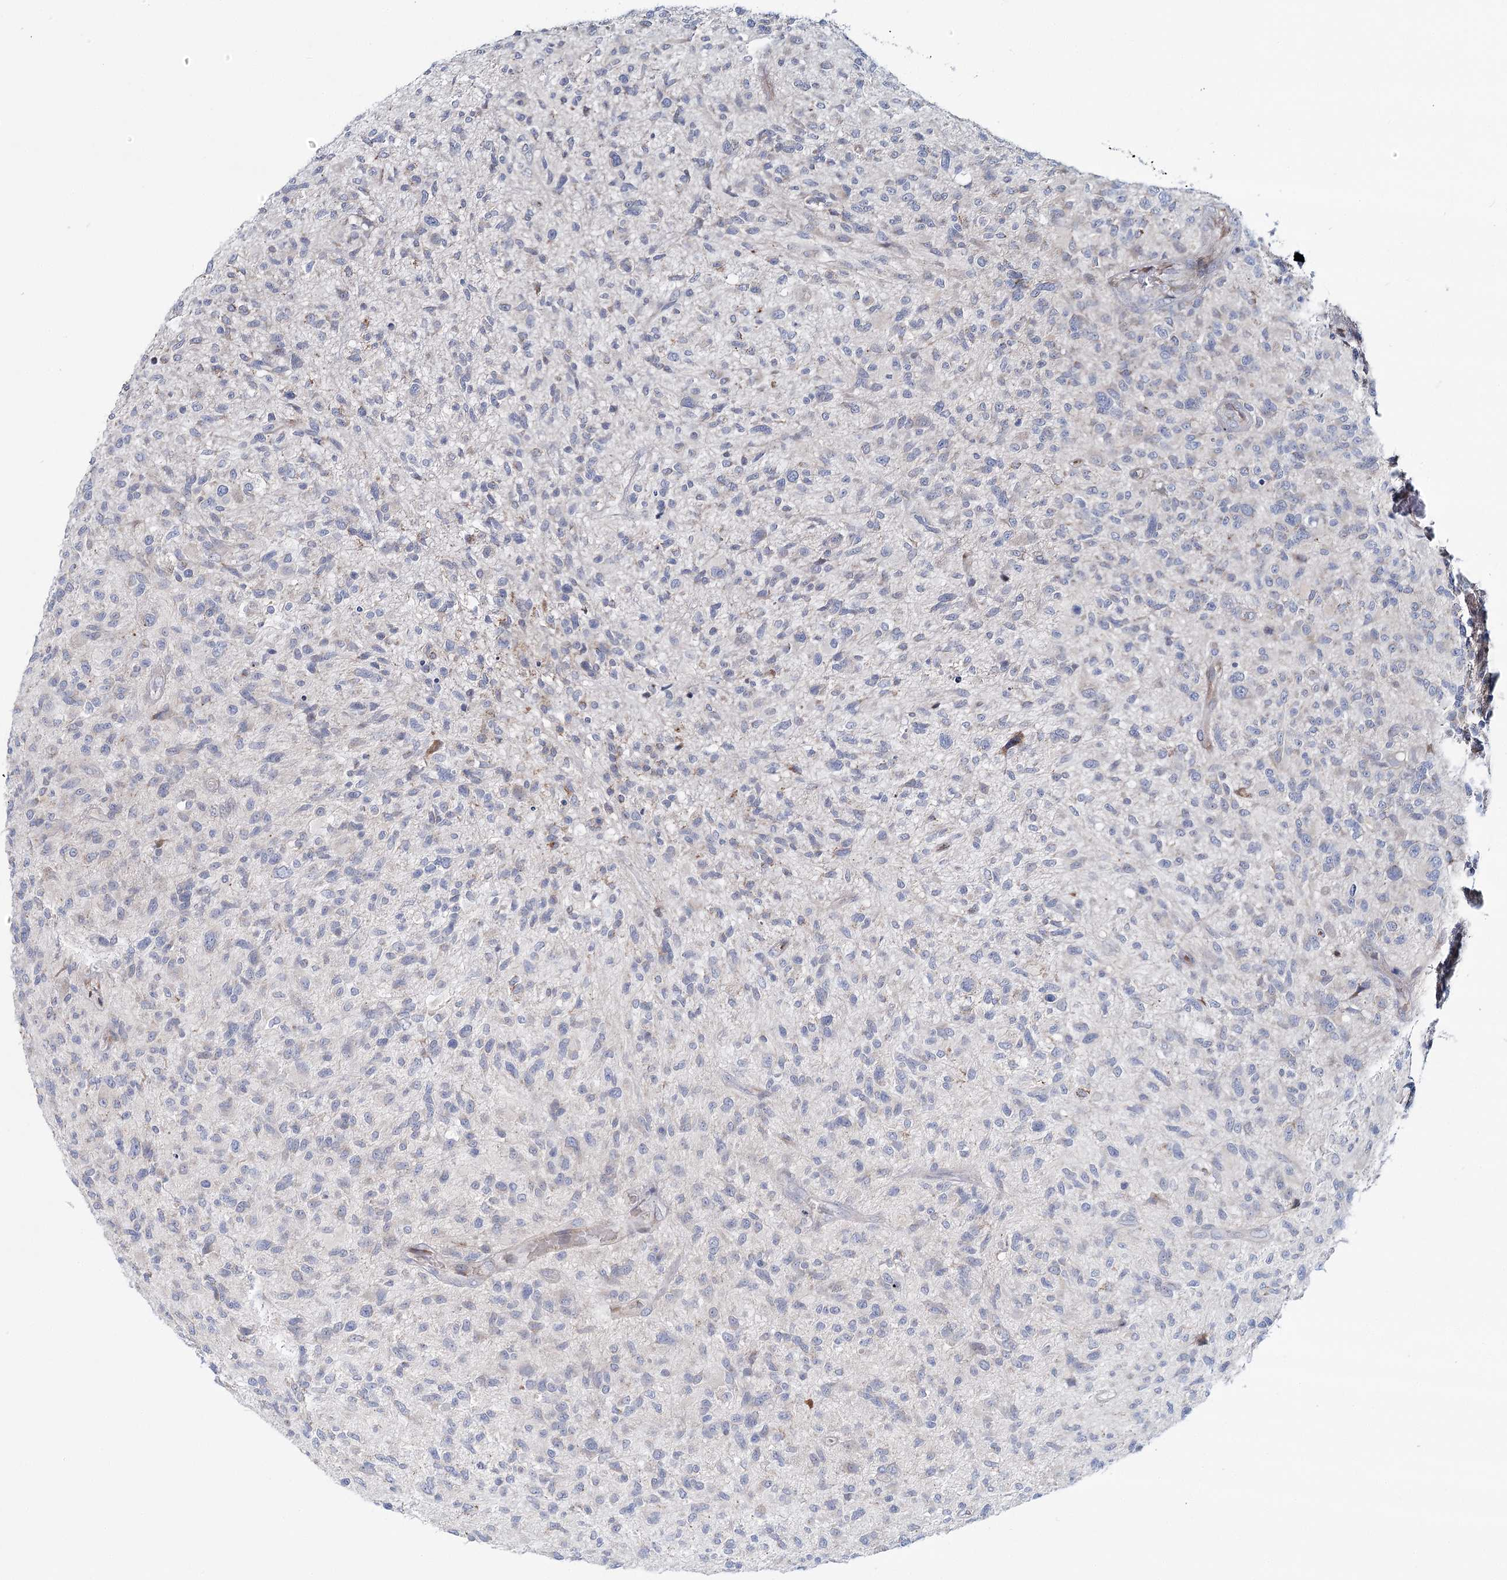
{"staining": {"intensity": "negative", "quantity": "none", "location": "none"}, "tissue": "glioma", "cell_type": "Tumor cells", "image_type": "cancer", "snomed": [{"axis": "morphology", "description": "Glioma, malignant, High grade"}, {"axis": "topography", "description": "Brain"}], "caption": "Tumor cells show no significant positivity in glioma.", "gene": "CPLANE1", "patient": {"sex": "male", "age": 47}}